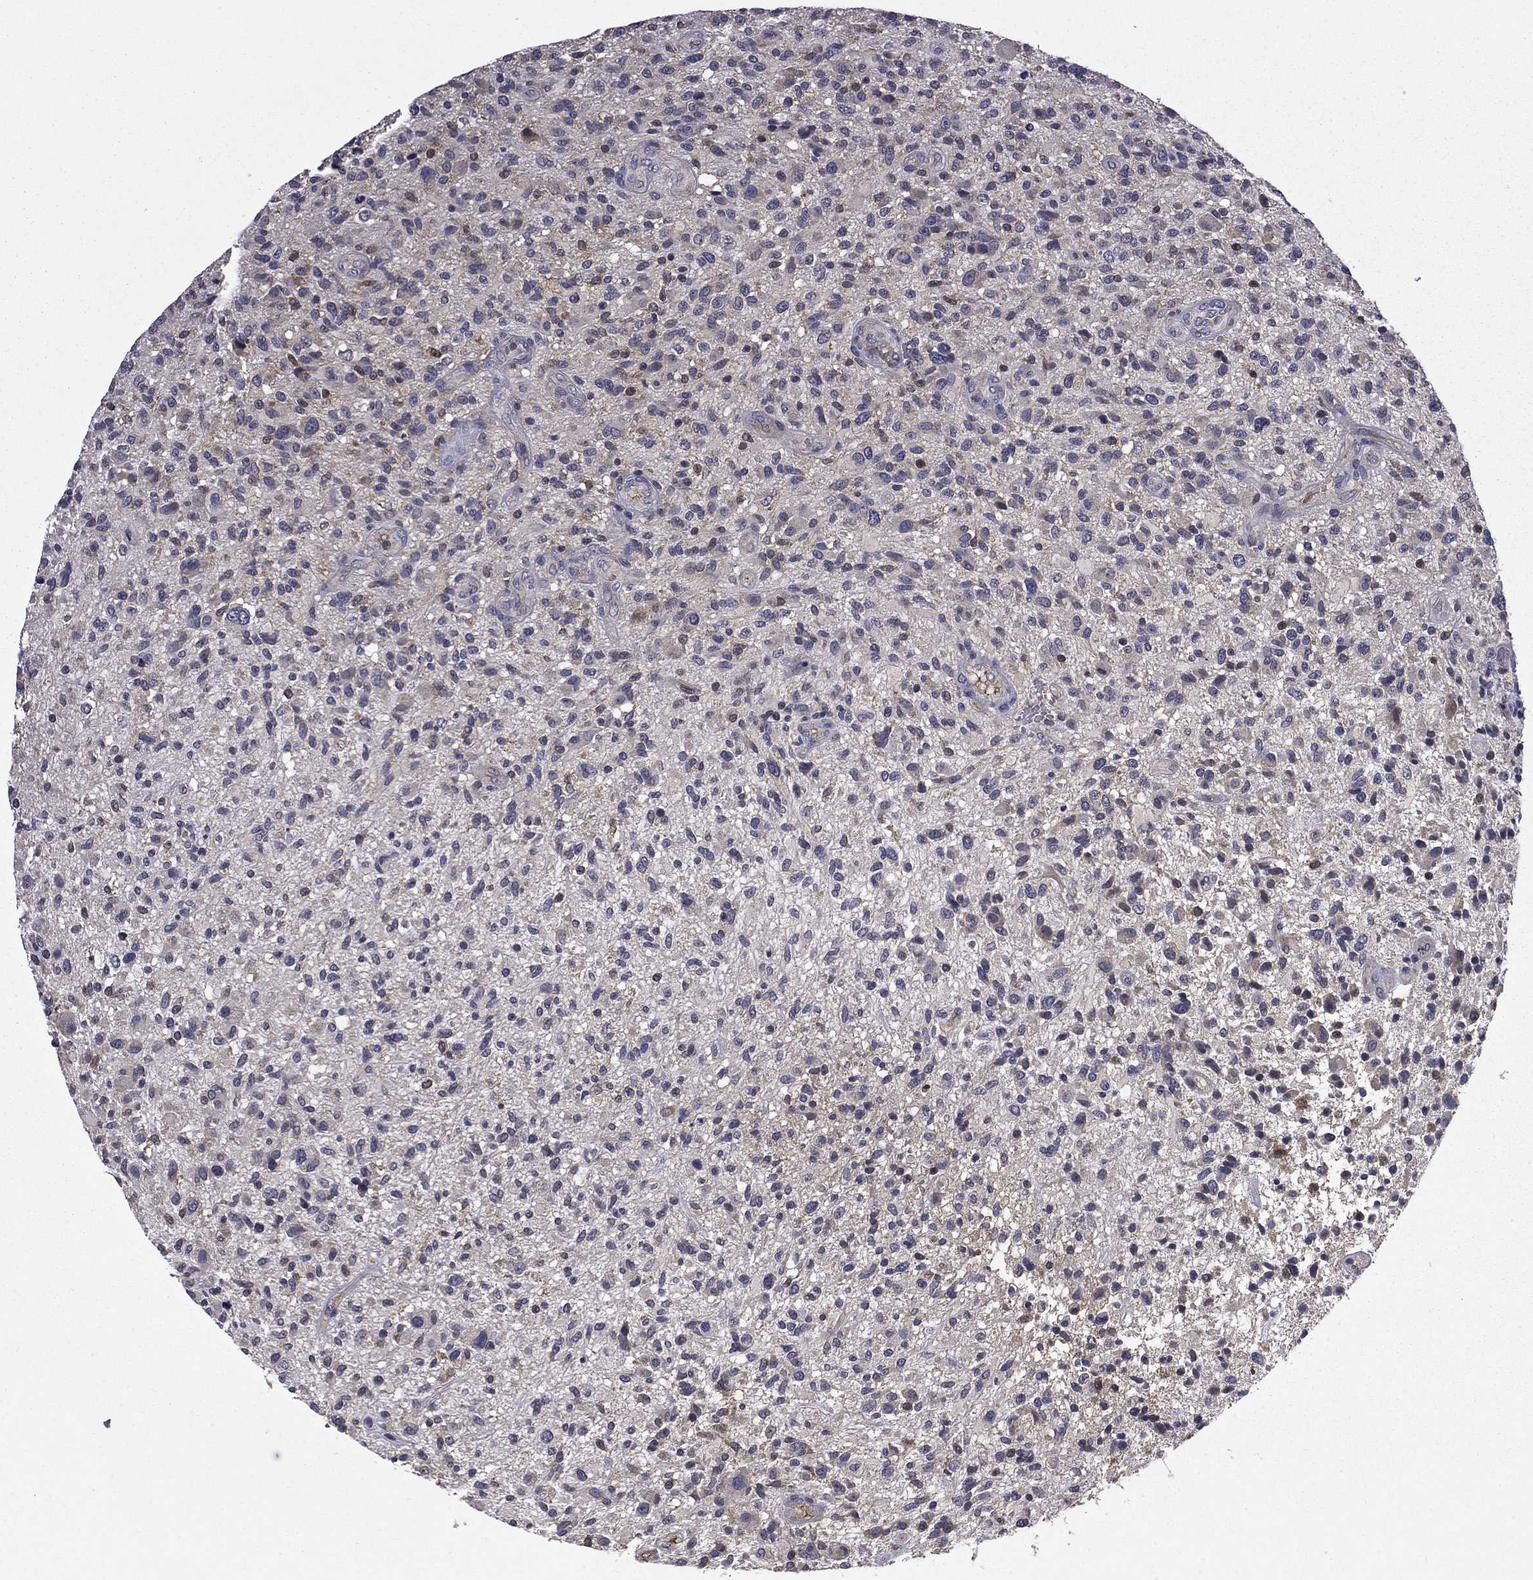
{"staining": {"intensity": "negative", "quantity": "none", "location": "none"}, "tissue": "glioma", "cell_type": "Tumor cells", "image_type": "cancer", "snomed": [{"axis": "morphology", "description": "Glioma, malignant, High grade"}, {"axis": "topography", "description": "Brain"}], "caption": "This histopathology image is of glioma stained with IHC to label a protein in brown with the nuclei are counter-stained blue. There is no positivity in tumor cells.", "gene": "CEACAM7", "patient": {"sex": "male", "age": 47}}